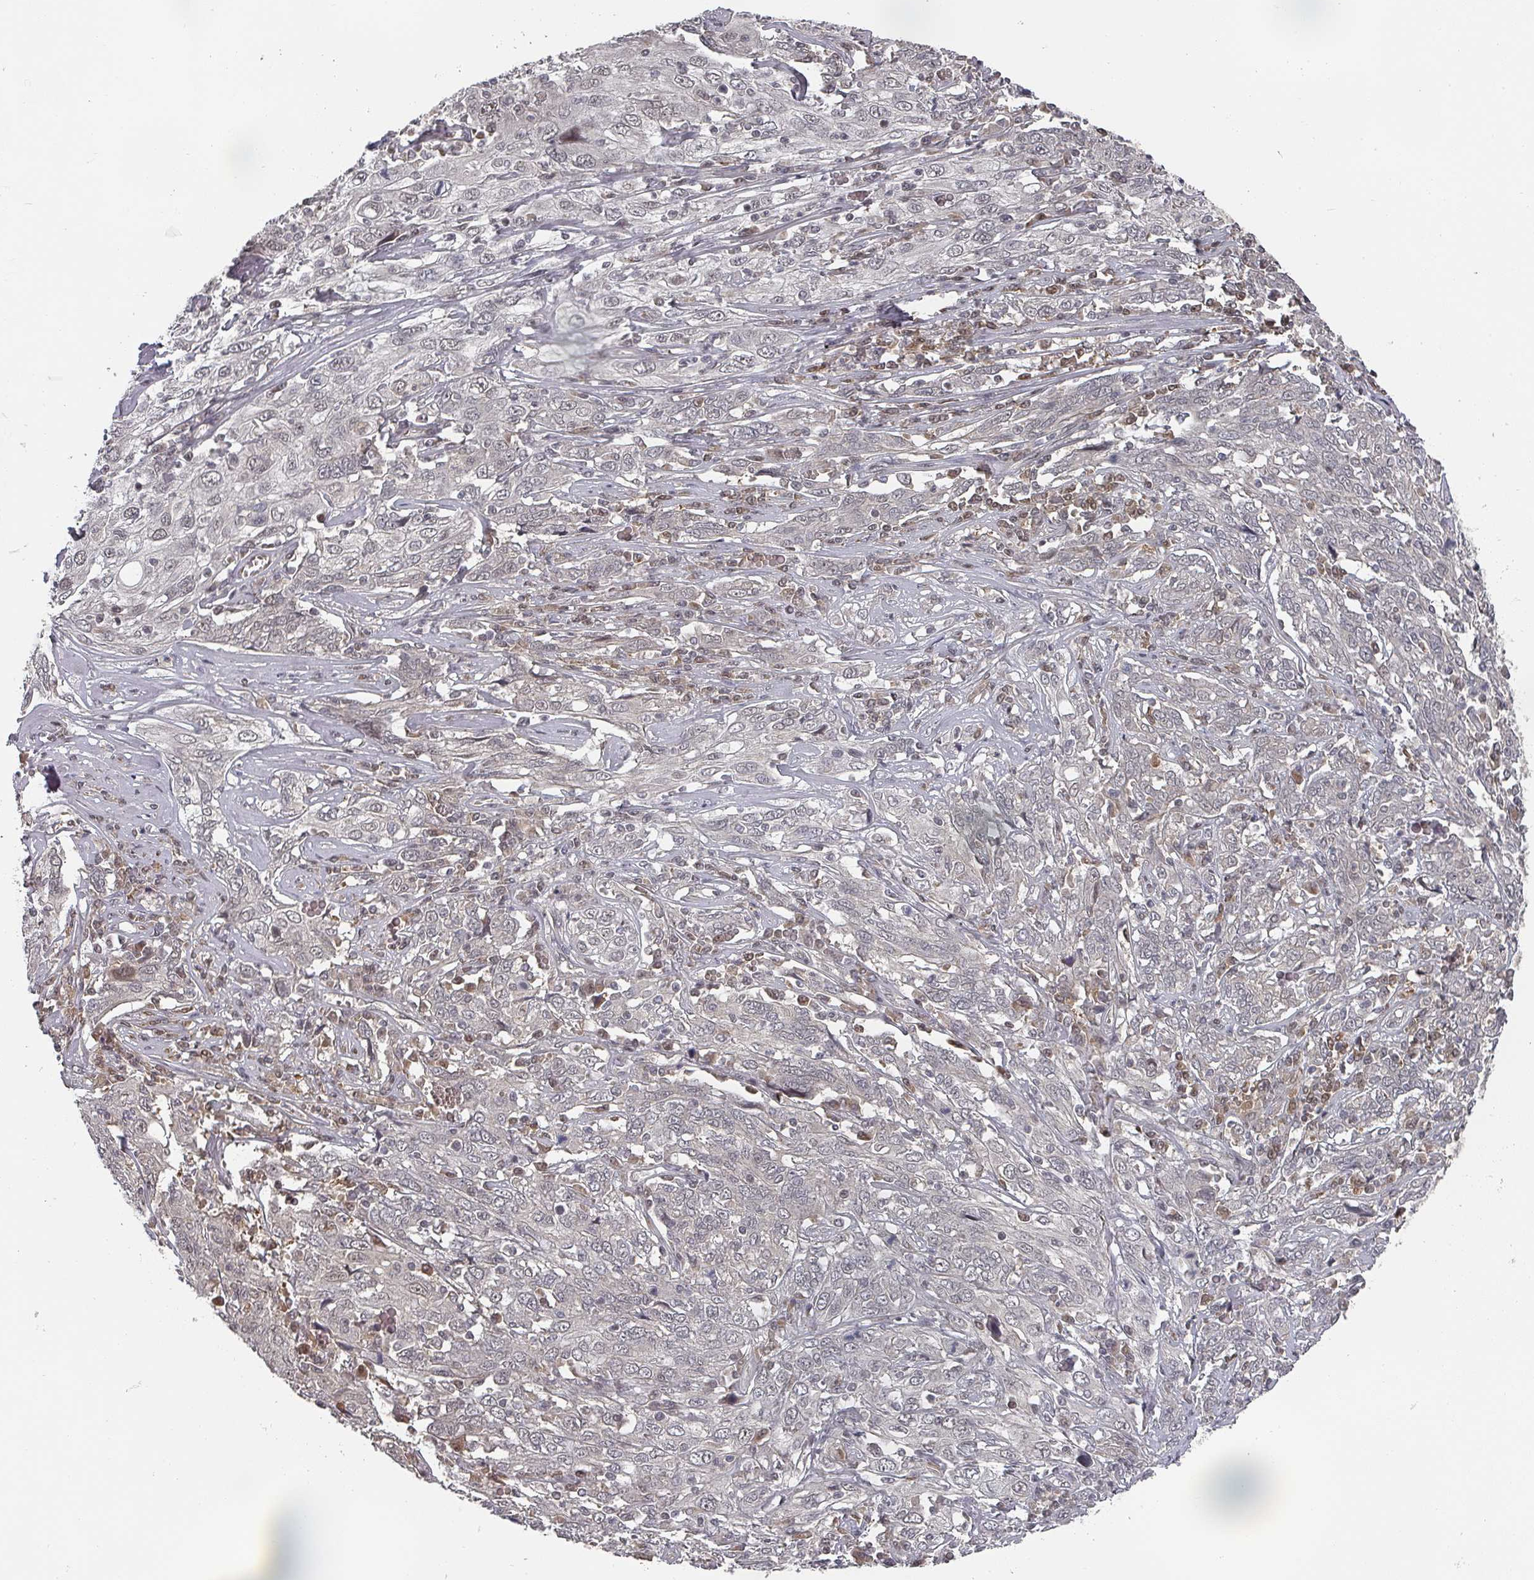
{"staining": {"intensity": "negative", "quantity": "none", "location": "none"}, "tissue": "cervical cancer", "cell_type": "Tumor cells", "image_type": "cancer", "snomed": [{"axis": "morphology", "description": "Squamous cell carcinoma, NOS"}, {"axis": "topography", "description": "Cervix"}], "caption": "DAB immunohistochemical staining of cervical cancer shows no significant positivity in tumor cells.", "gene": "KIF1C", "patient": {"sex": "female", "age": 46}}